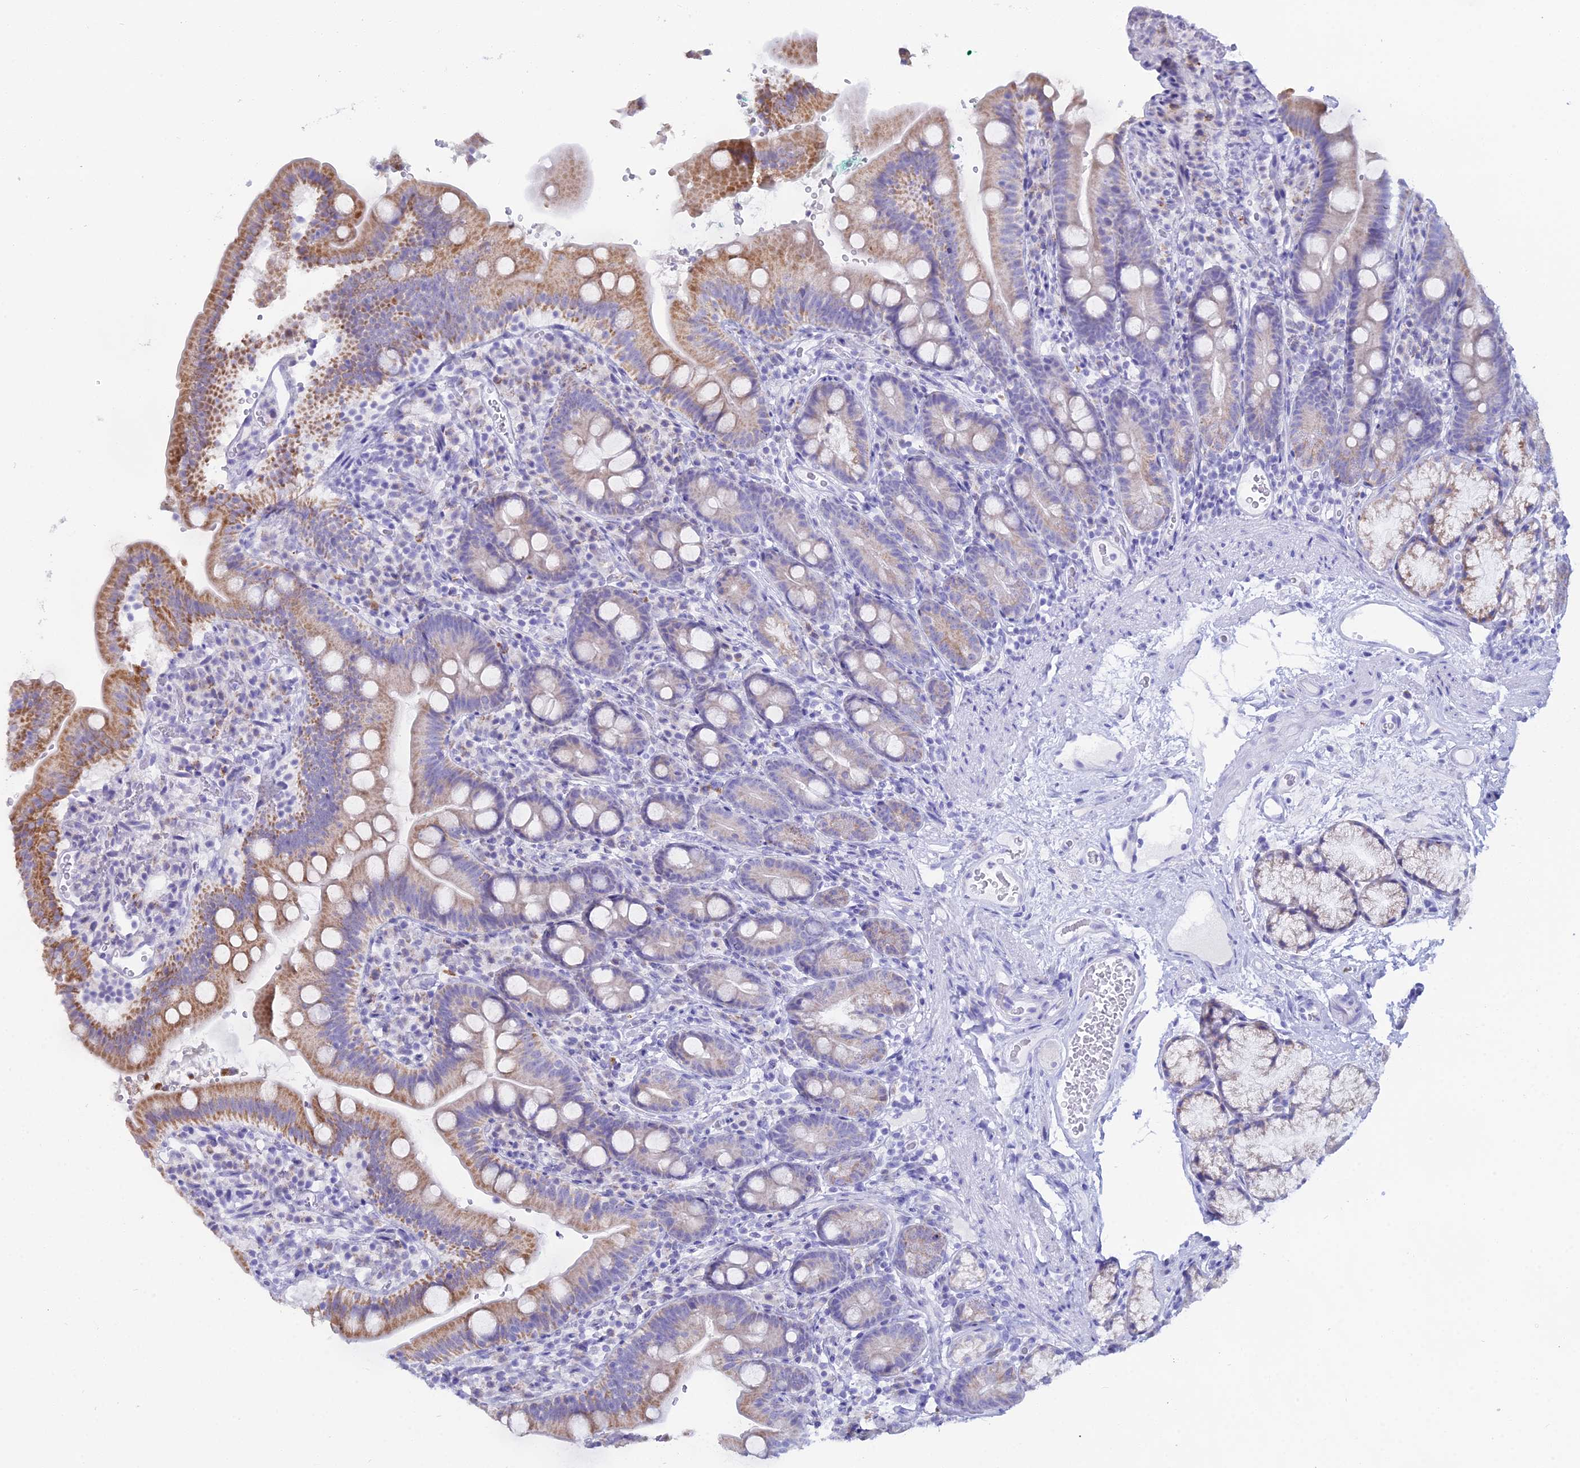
{"staining": {"intensity": "moderate", "quantity": "<25%", "location": "cytoplasmic/membranous"}, "tissue": "duodenum", "cell_type": "Glandular cells", "image_type": "normal", "snomed": [{"axis": "morphology", "description": "Normal tissue, NOS"}, {"axis": "topography", "description": "Duodenum"}], "caption": "Immunohistochemistry (IHC) staining of benign duodenum, which exhibits low levels of moderate cytoplasmic/membranous expression in about <25% of glandular cells indicating moderate cytoplasmic/membranous protein positivity. The staining was performed using DAB (brown) for protein detection and nuclei were counterstained in hematoxylin (blue).", "gene": "CGB1", "patient": {"sex": "female", "age": 67}}